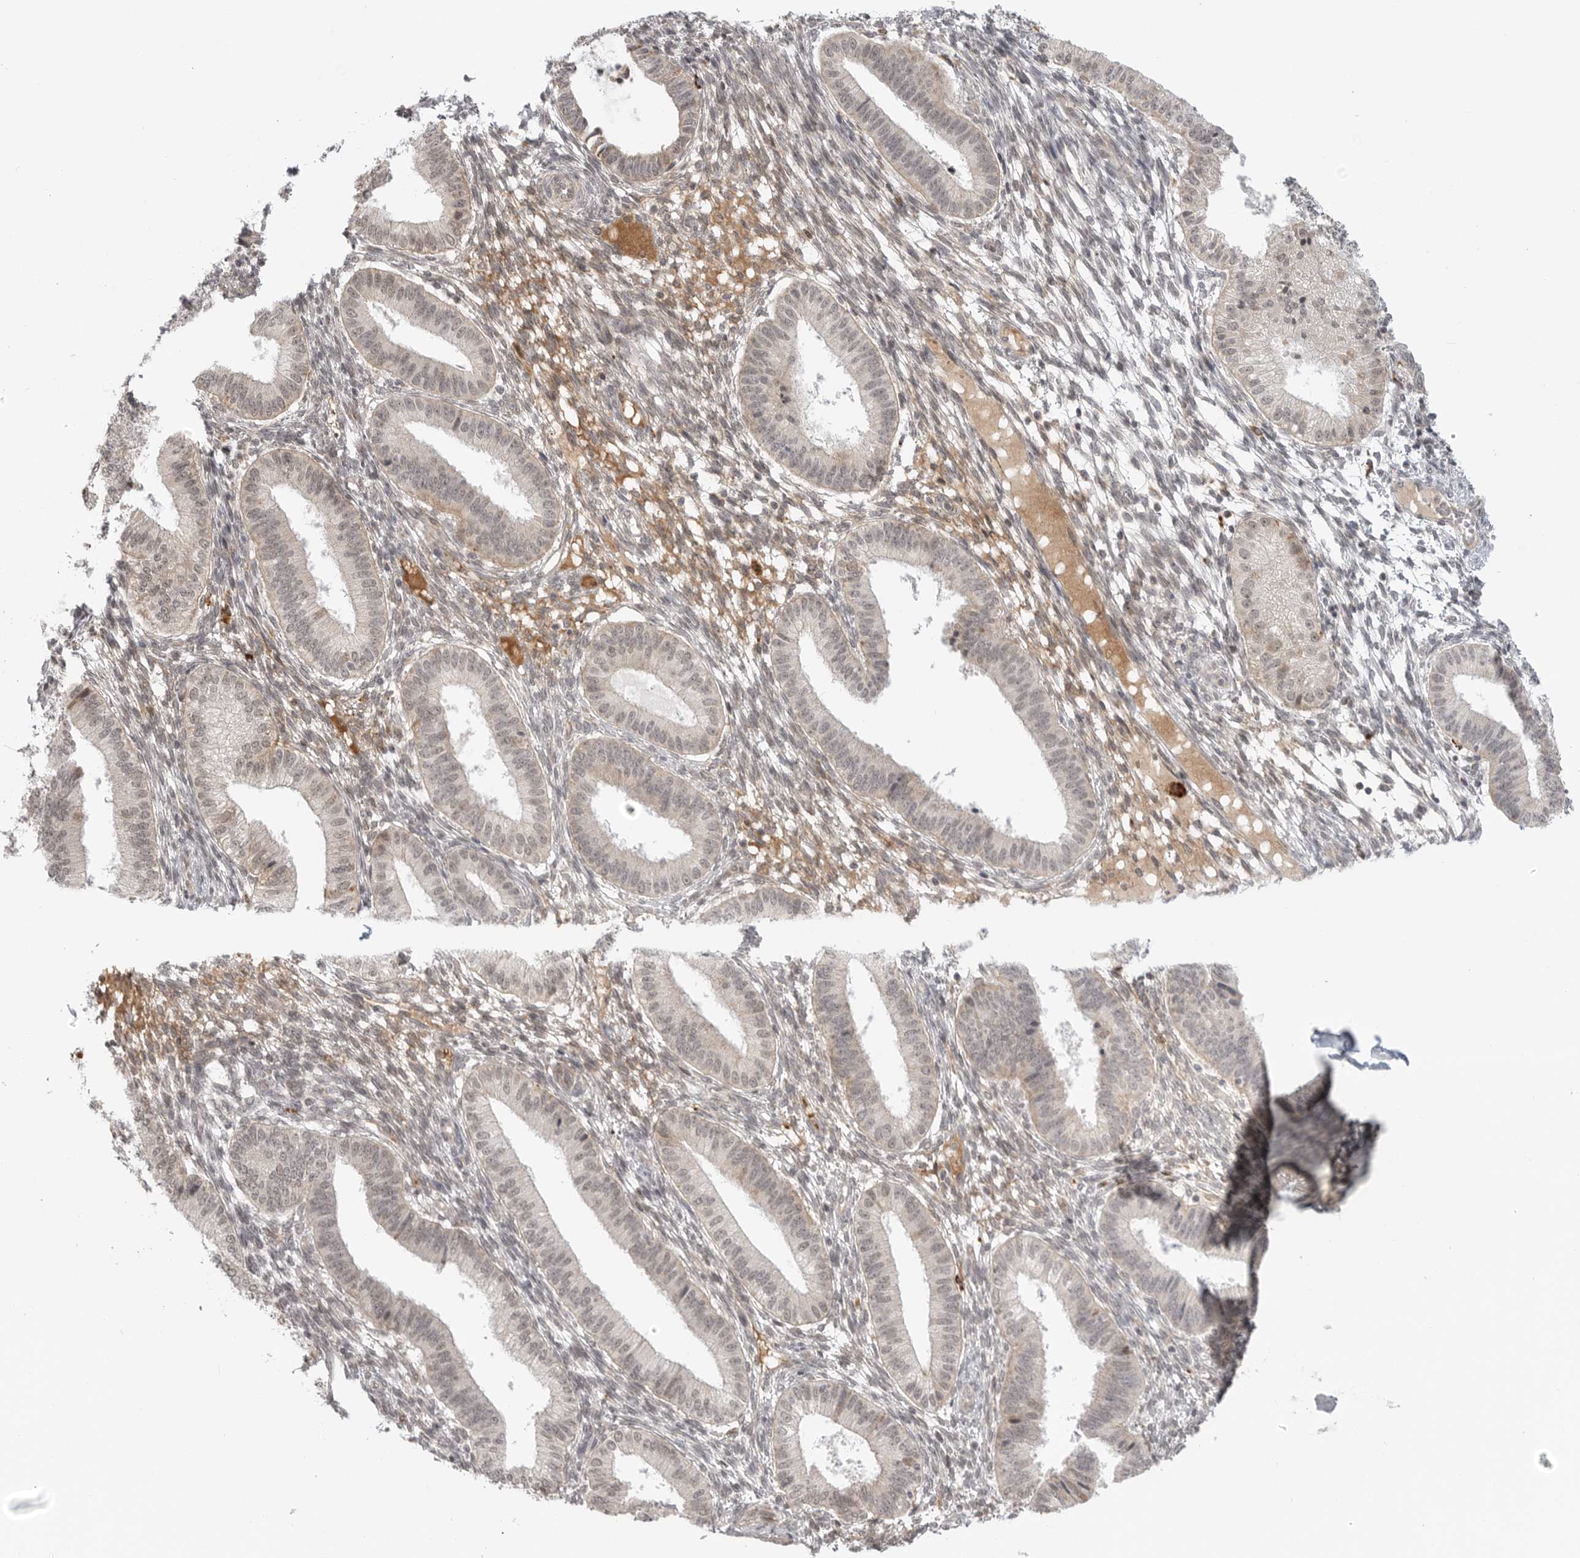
{"staining": {"intensity": "weak", "quantity": "<25%", "location": "nuclear"}, "tissue": "endometrium", "cell_type": "Cells in endometrial stroma", "image_type": "normal", "snomed": [{"axis": "morphology", "description": "Normal tissue, NOS"}, {"axis": "topography", "description": "Endometrium"}], "caption": "Unremarkable endometrium was stained to show a protein in brown. There is no significant positivity in cells in endometrial stroma. (Stains: DAB immunohistochemistry (IHC) with hematoxylin counter stain, Microscopy: brightfield microscopy at high magnification).", "gene": "KALRN", "patient": {"sex": "female", "age": 39}}